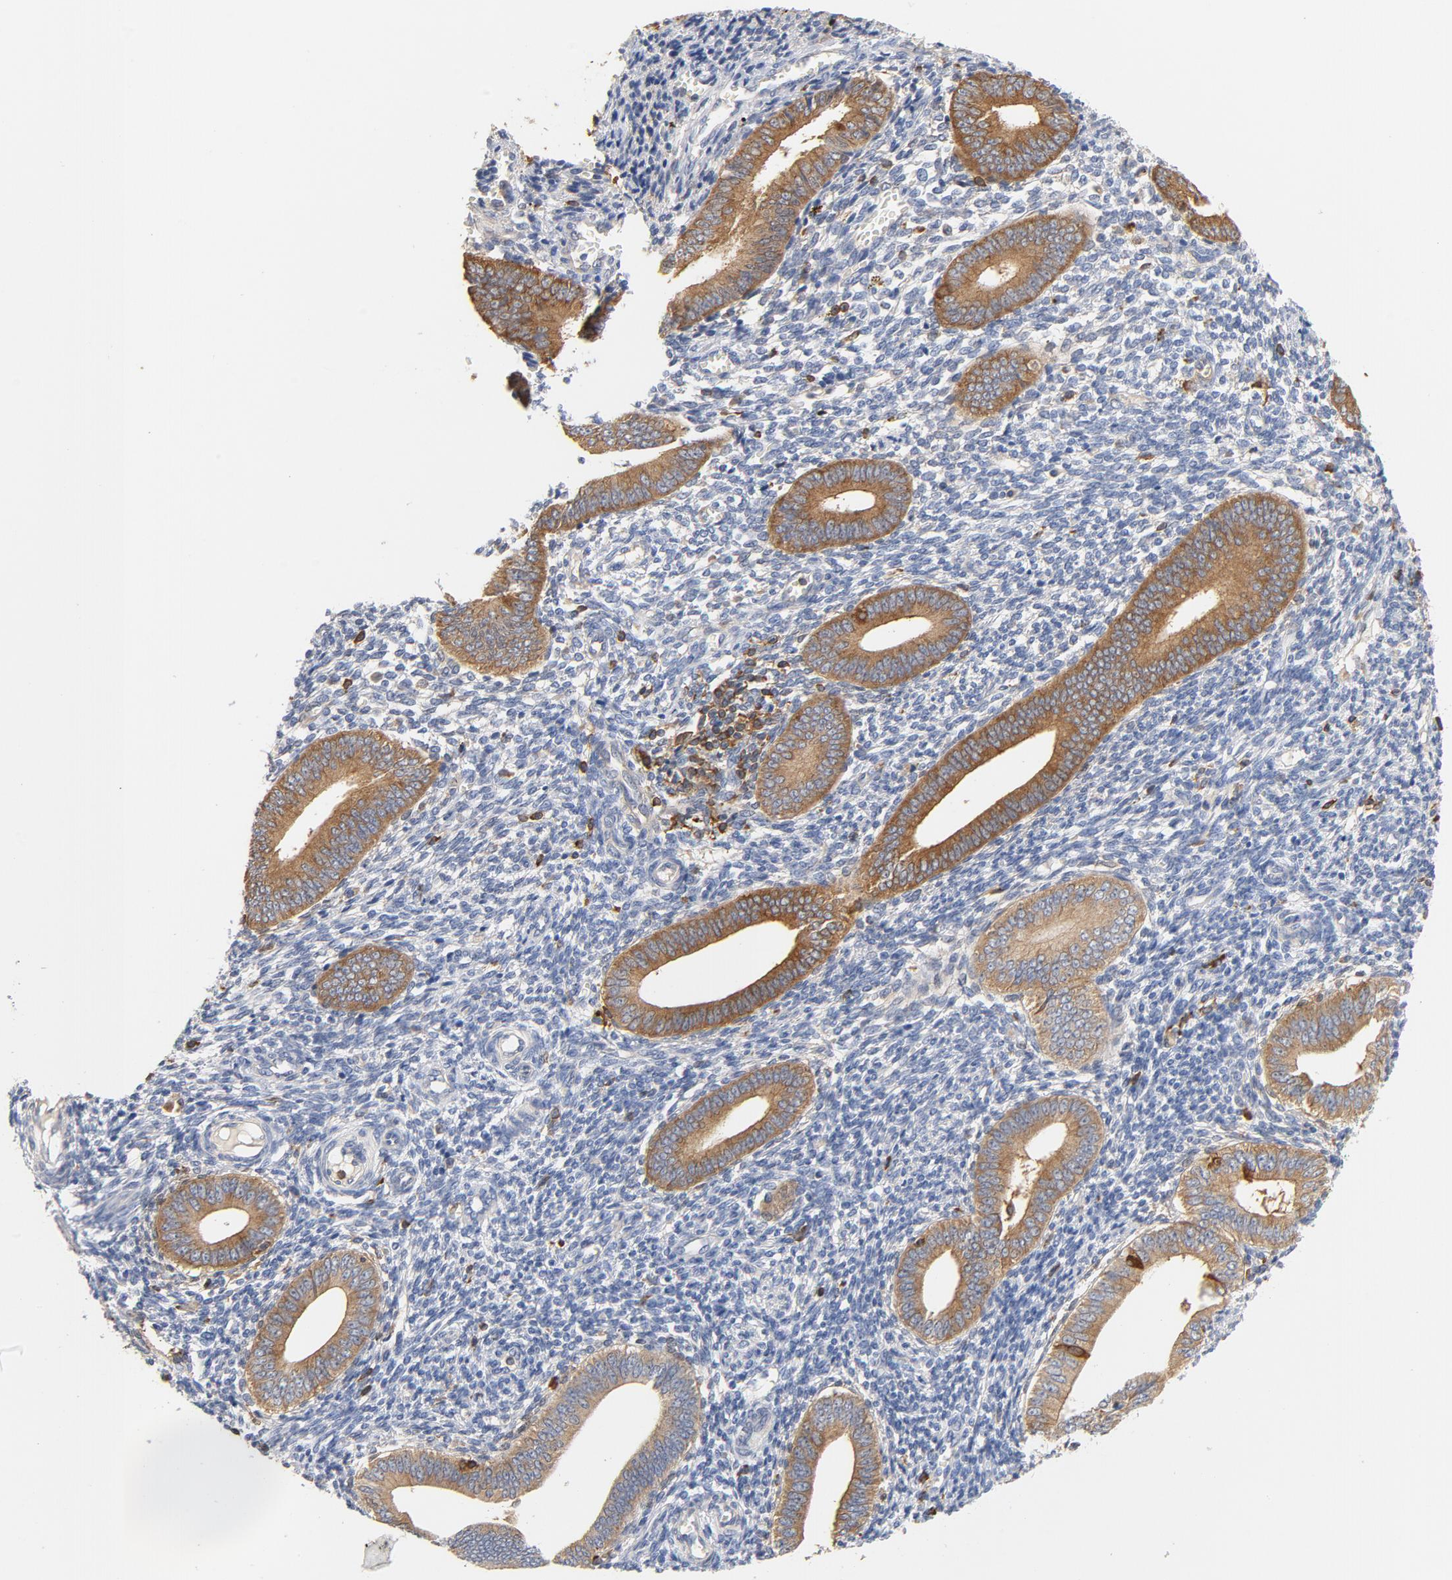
{"staining": {"intensity": "moderate", "quantity": "<25%", "location": "cytoplasmic/membranous"}, "tissue": "endometrium", "cell_type": "Cells in endometrial stroma", "image_type": "normal", "snomed": [{"axis": "morphology", "description": "Normal tissue, NOS"}, {"axis": "topography", "description": "Uterus"}, {"axis": "topography", "description": "Endometrium"}], "caption": "Protein expression analysis of benign endometrium displays moderate cytoplasmic/membranous staining in about <25% of cells in endometrial stroma.", "gene": "EZR", "patient": {"sex": "female", "age": 33}}